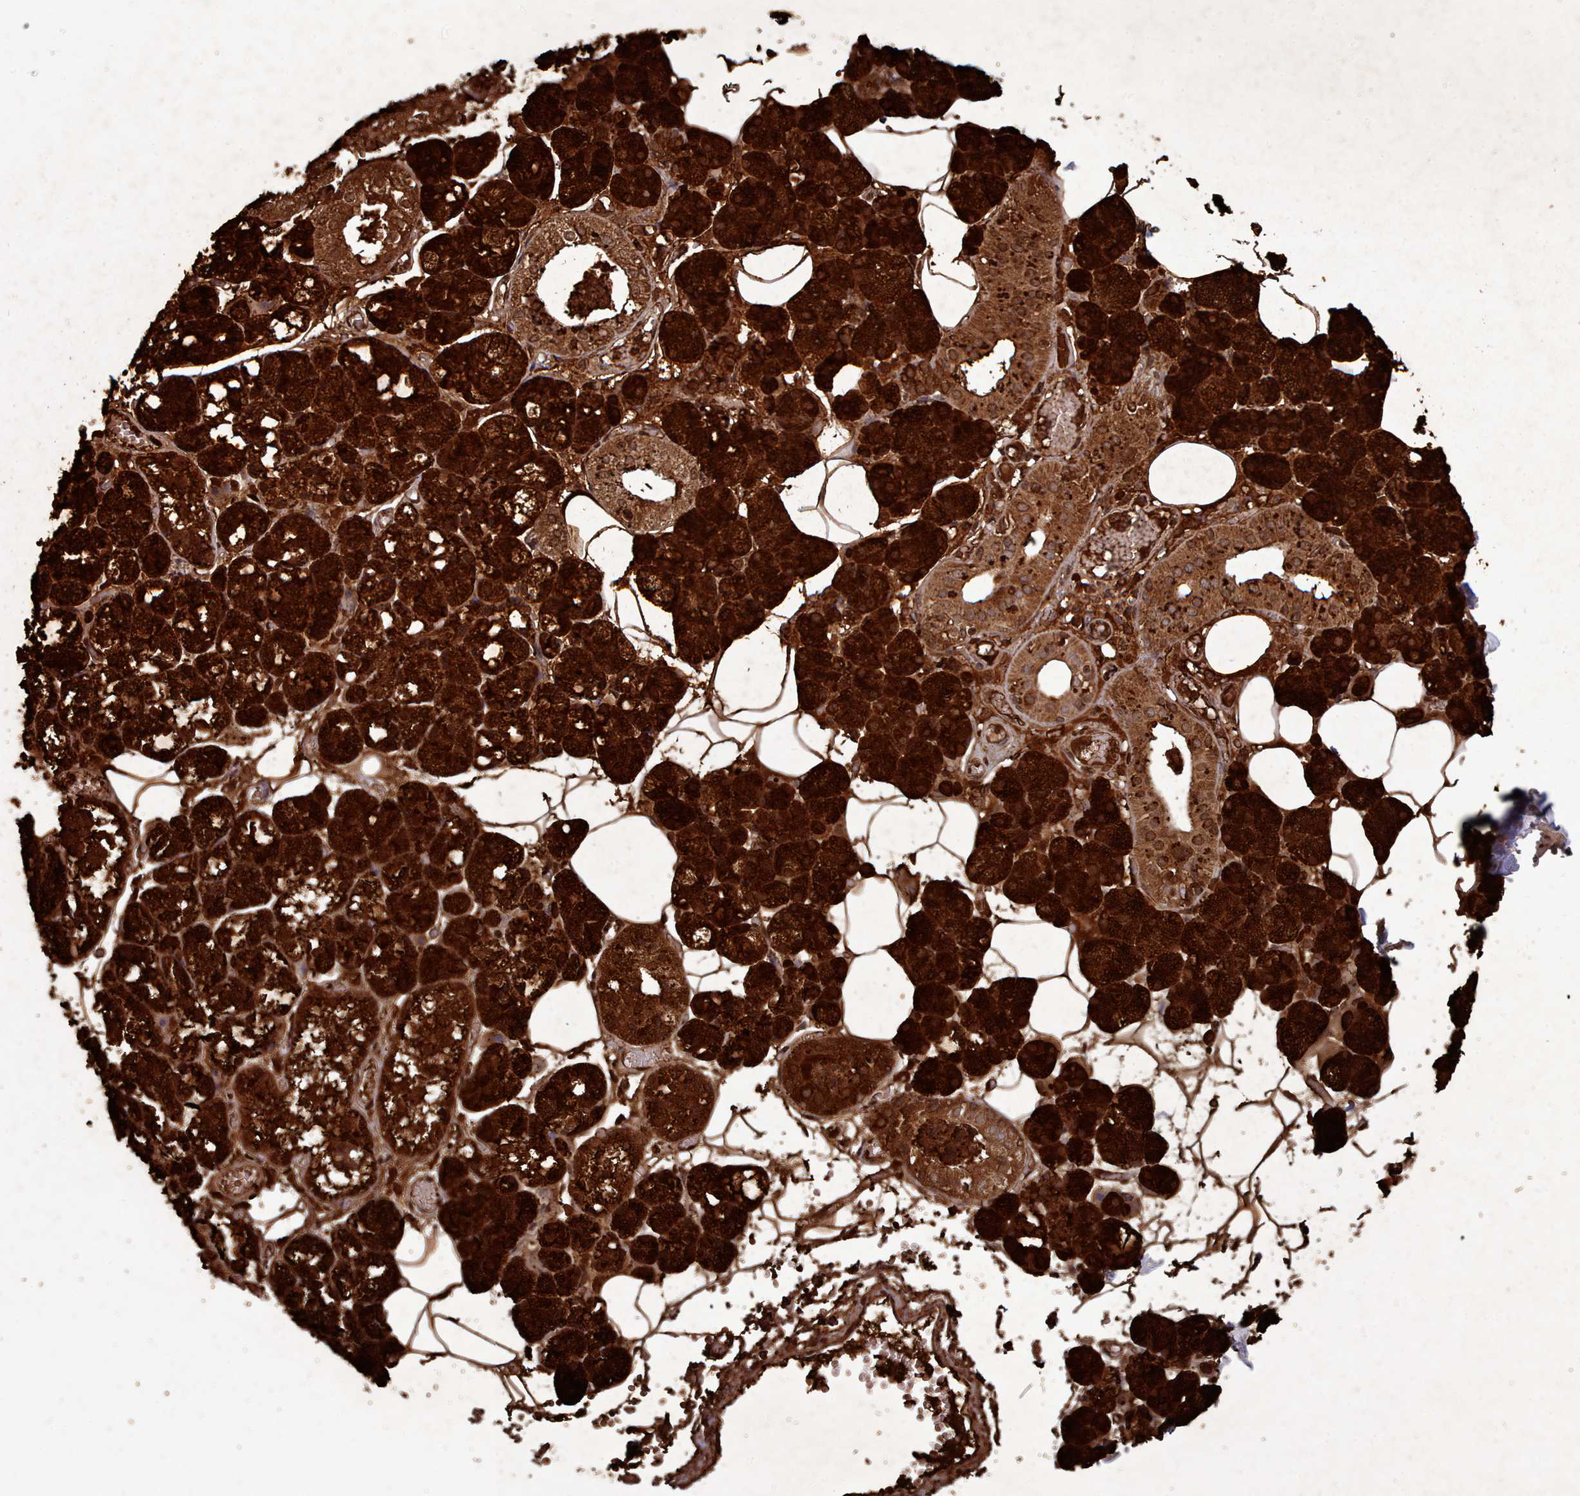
{"staining": {"intensity": "strong", "quantity": ">75%", "location": "cytoplasmic/membranous"}, "tissue": "salivary gland", "cell_type": "Glandular cells", "image_type": "normal", "snomed": [{"axis": "morphology", "description": "Normal tissue, NOS"}, {"axis": "topography", "description": "Salivary gland"}], "caption": "Strong cytoplasmic/membranous expression is identified in approximately >75% of glandular cells in normal salivary gland. The staining was performed using DAB, with brown indicating positive protein expression. Nuclei are stained blue with hematoxylin.", "gene": "THSD7B", "patient": {"sex": "male", "age": 62}}